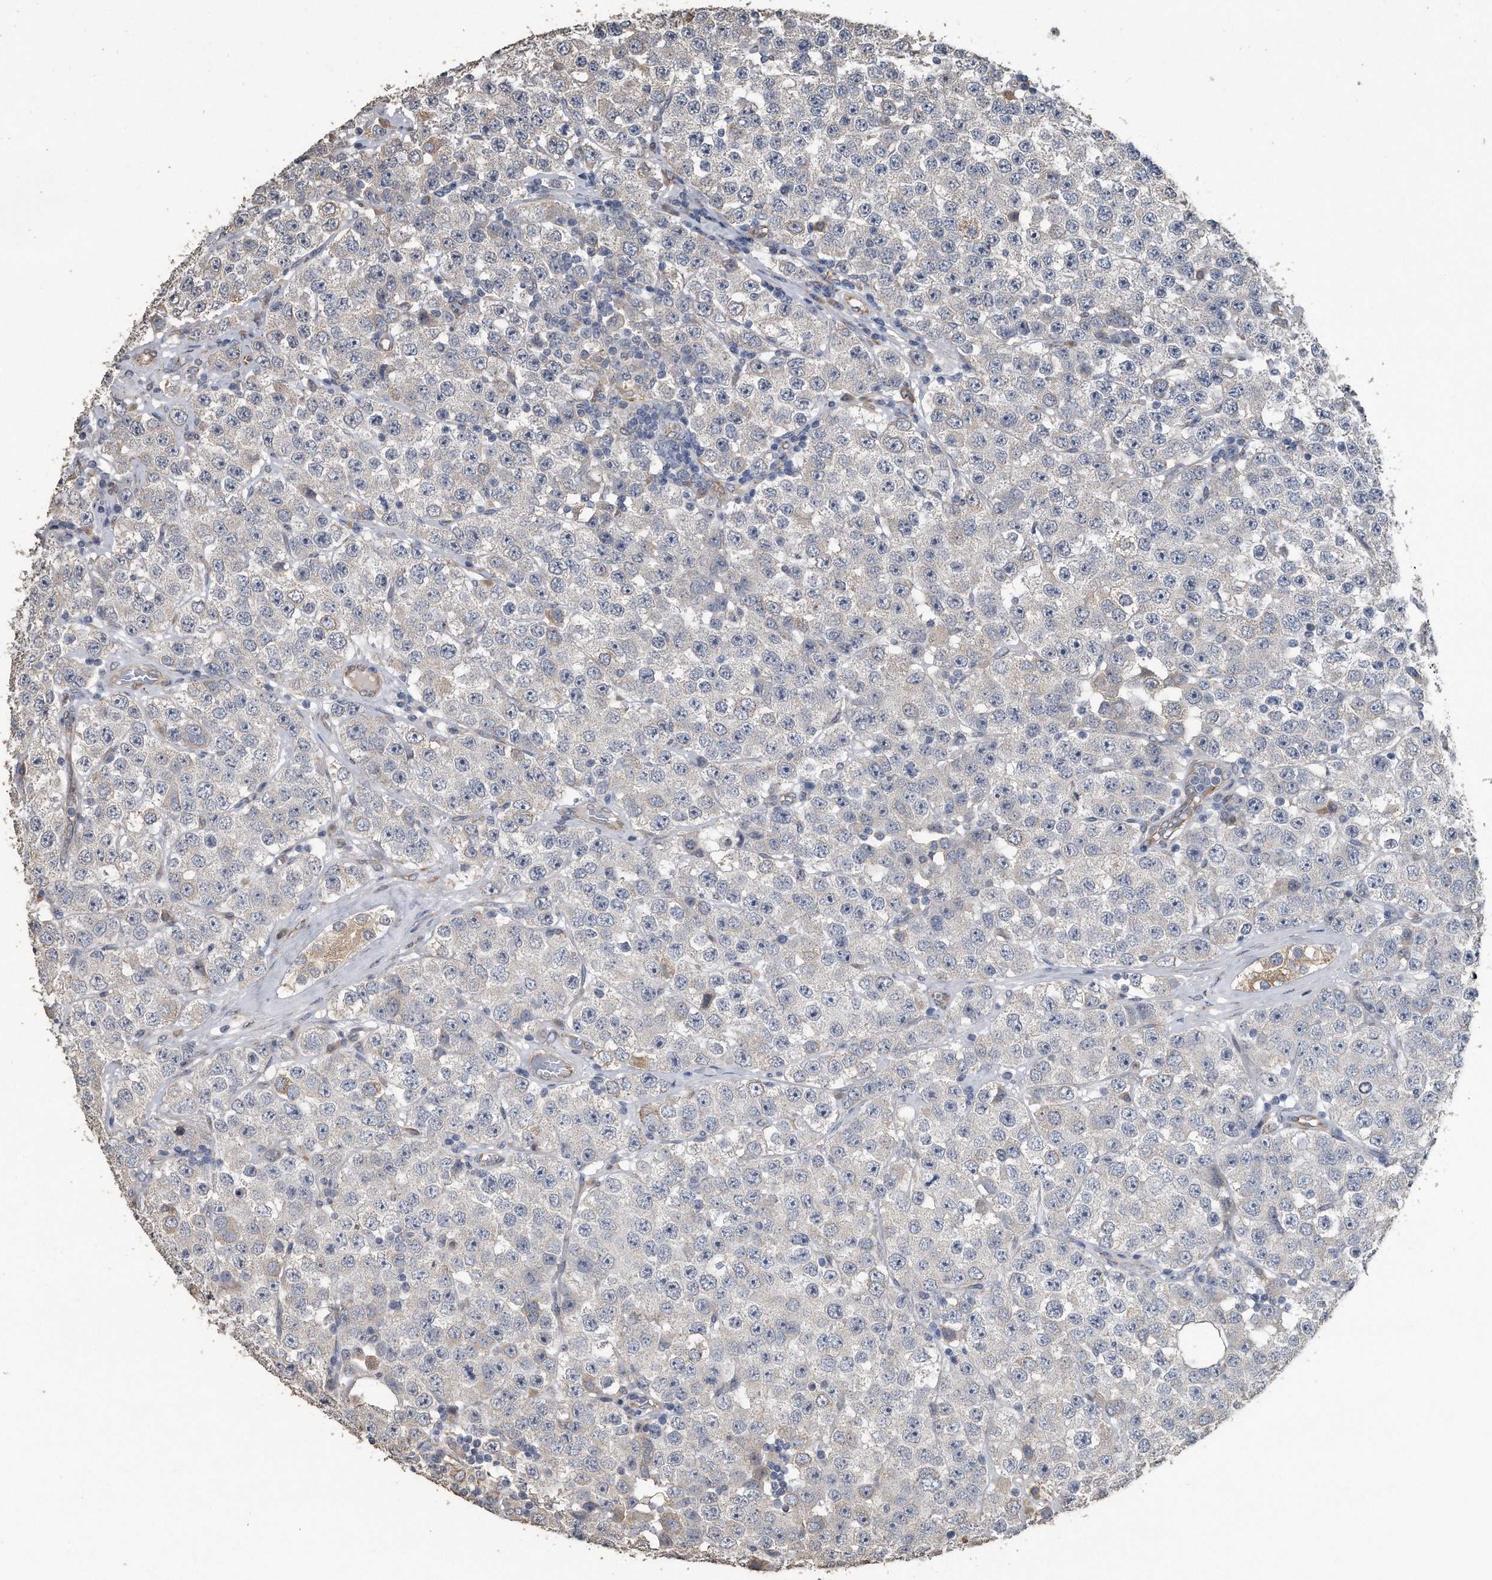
{"staining": {"intensity": "negative", "quantity": "none", "location": "none"}, "tissue": "testis cancer", "cell_type": "Tumor cells", "image_type": "cancer", "snomed": [{"axis": "morphology", "description": "Seminoma, NOS"}, {"axis": "topography", "description": "Testis"}], "caption": "The photomicrograph displays no significant positivity in tumor cells of seminoma (testis).", "gene": "PCLO", "patient": {"sex": "male", "age": 28}}